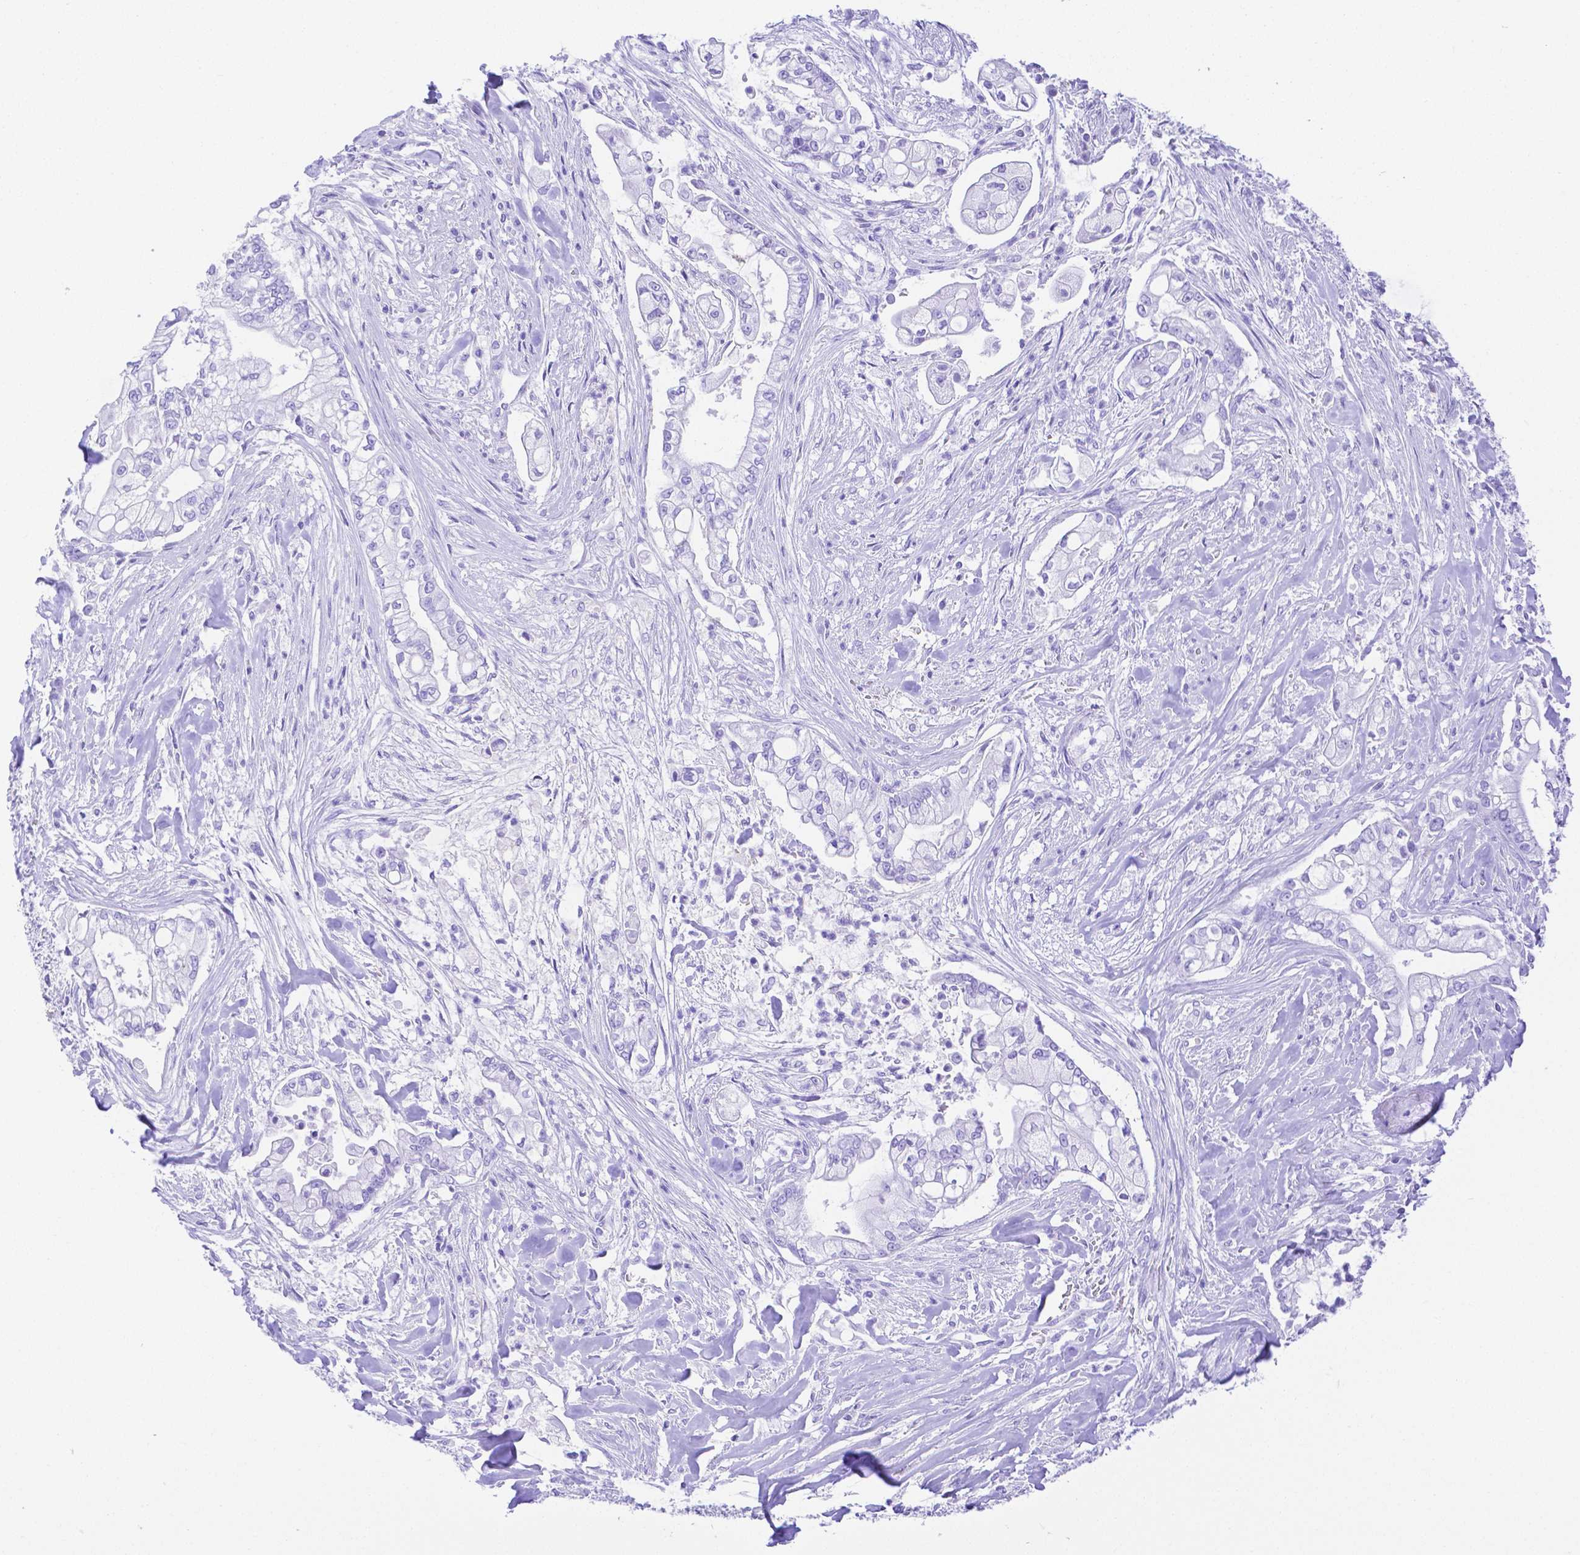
{"staining": {"intensity": "negative", "quantity": "none", "location": "none"}, "tissue": "pancreatic cancer", "cell_type": "Tumor cells", "image_type": "cancer", "snomed": [{"axis": "morphology", "description": "Adenocarcinoma, NOS"}, {"axis": "topography", "description": "Pancreas"}], "caption": "The micrograph exhibits no staining of tumor cells in pancreatic adenocarcinoma.", "gene": "SMR3A", "patient": {"sex": "female", "age": 69}}